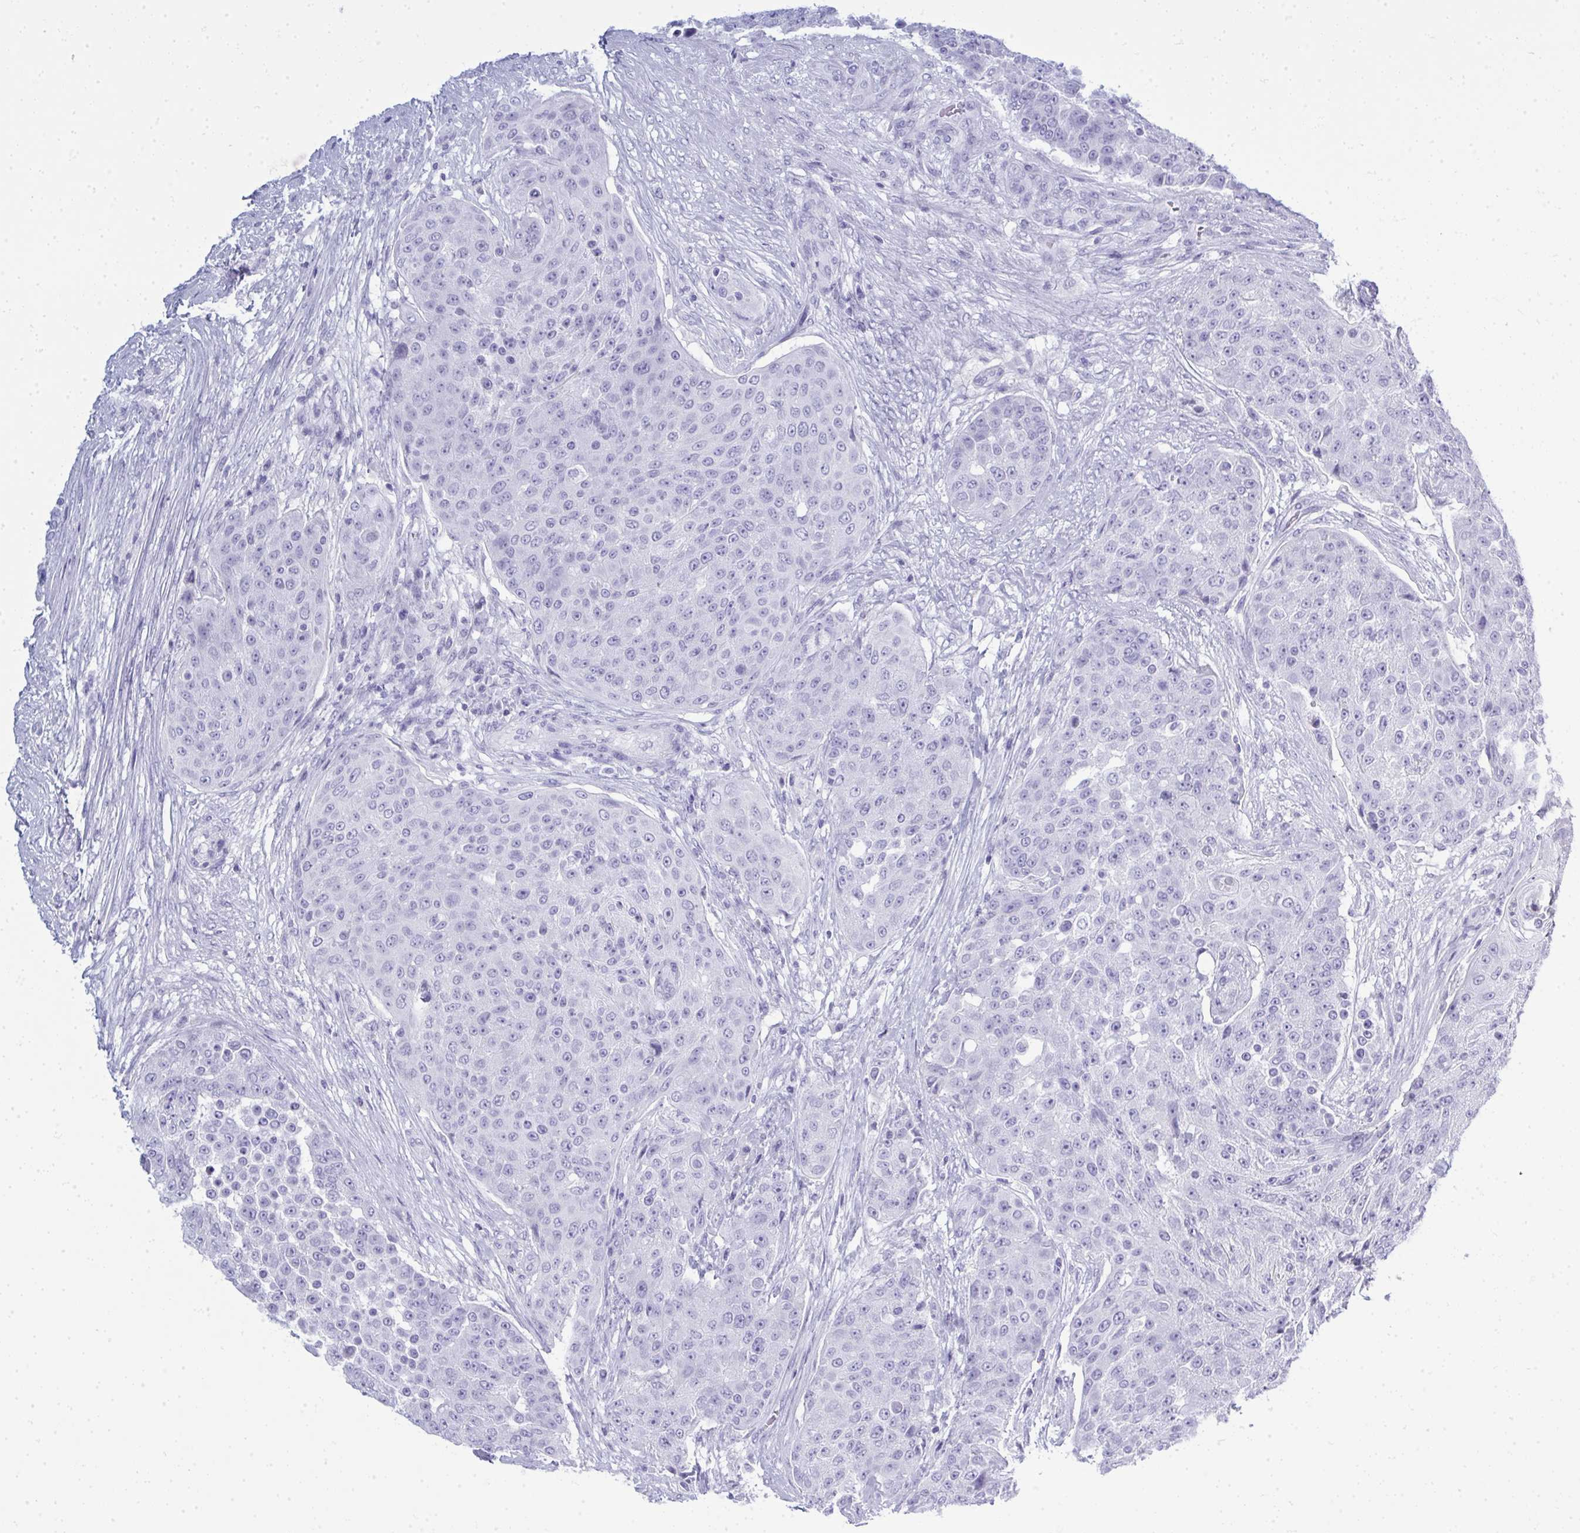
{"staining": {"intensity": "negative", "quantity": "none", "location": "none"}, "tissue": "urothelial cancer", "cell_type": "Tumor cells", "image_type": "cancer", "snomed": [{"axis": "morphology", "description": "Urothelial carcinoma, High grade"}, {"axis": "topography", "description": "Urinary bladder"}], "caption": "IHC of human urothelial cancer demonstrates no staining in tumor cells. (Brightfield microscopy of DAB (3,3'-diaminobenzidine) IHC at high magnification).", "gene": "QDPR", "patient": {"sex": "female", "age": 63}}